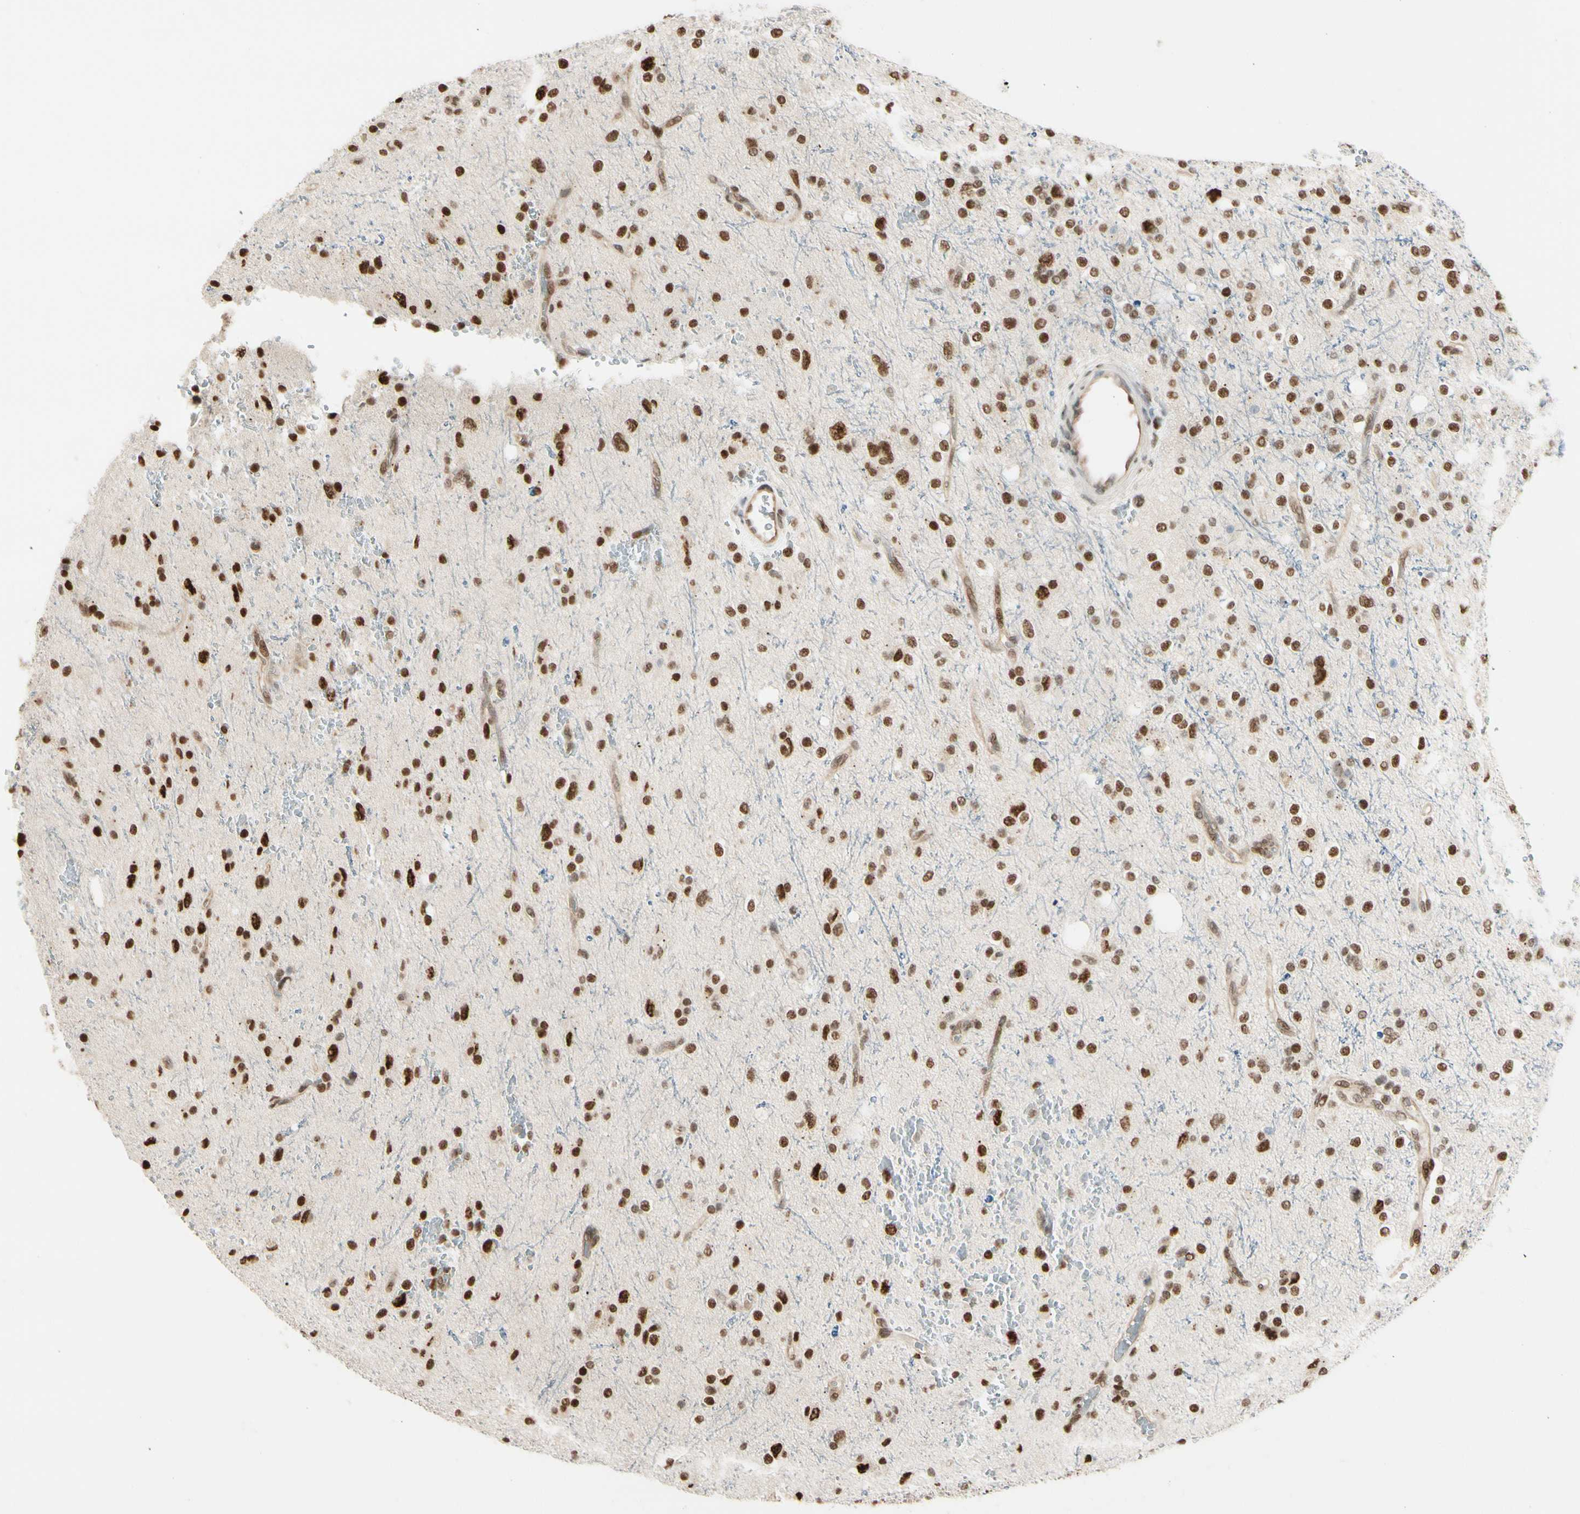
{"staining": {"intensity": "strong", "quantity": ">75%", "location": "nuclear"}, "tissue": "glioma", "cell_type": "Tumor cells", "image_type": "cancer", "snomed": [{"axis": "morphology", "description": "Glioma, malignant, High grade"}, {"axis": "topography", "description": "Brain"}], "caption": "Glioma stained for a protein demonstrates strong nuclear positivity in tumor cells. The protein of interest is stained brown, and the nuclei are stained in blue (DAB (3,3'-diaminobenzidine) IHC with brightfield microscopy, high magnification).", "gene": "SUFU", "patient": {"sex": "male", "age": 47}}